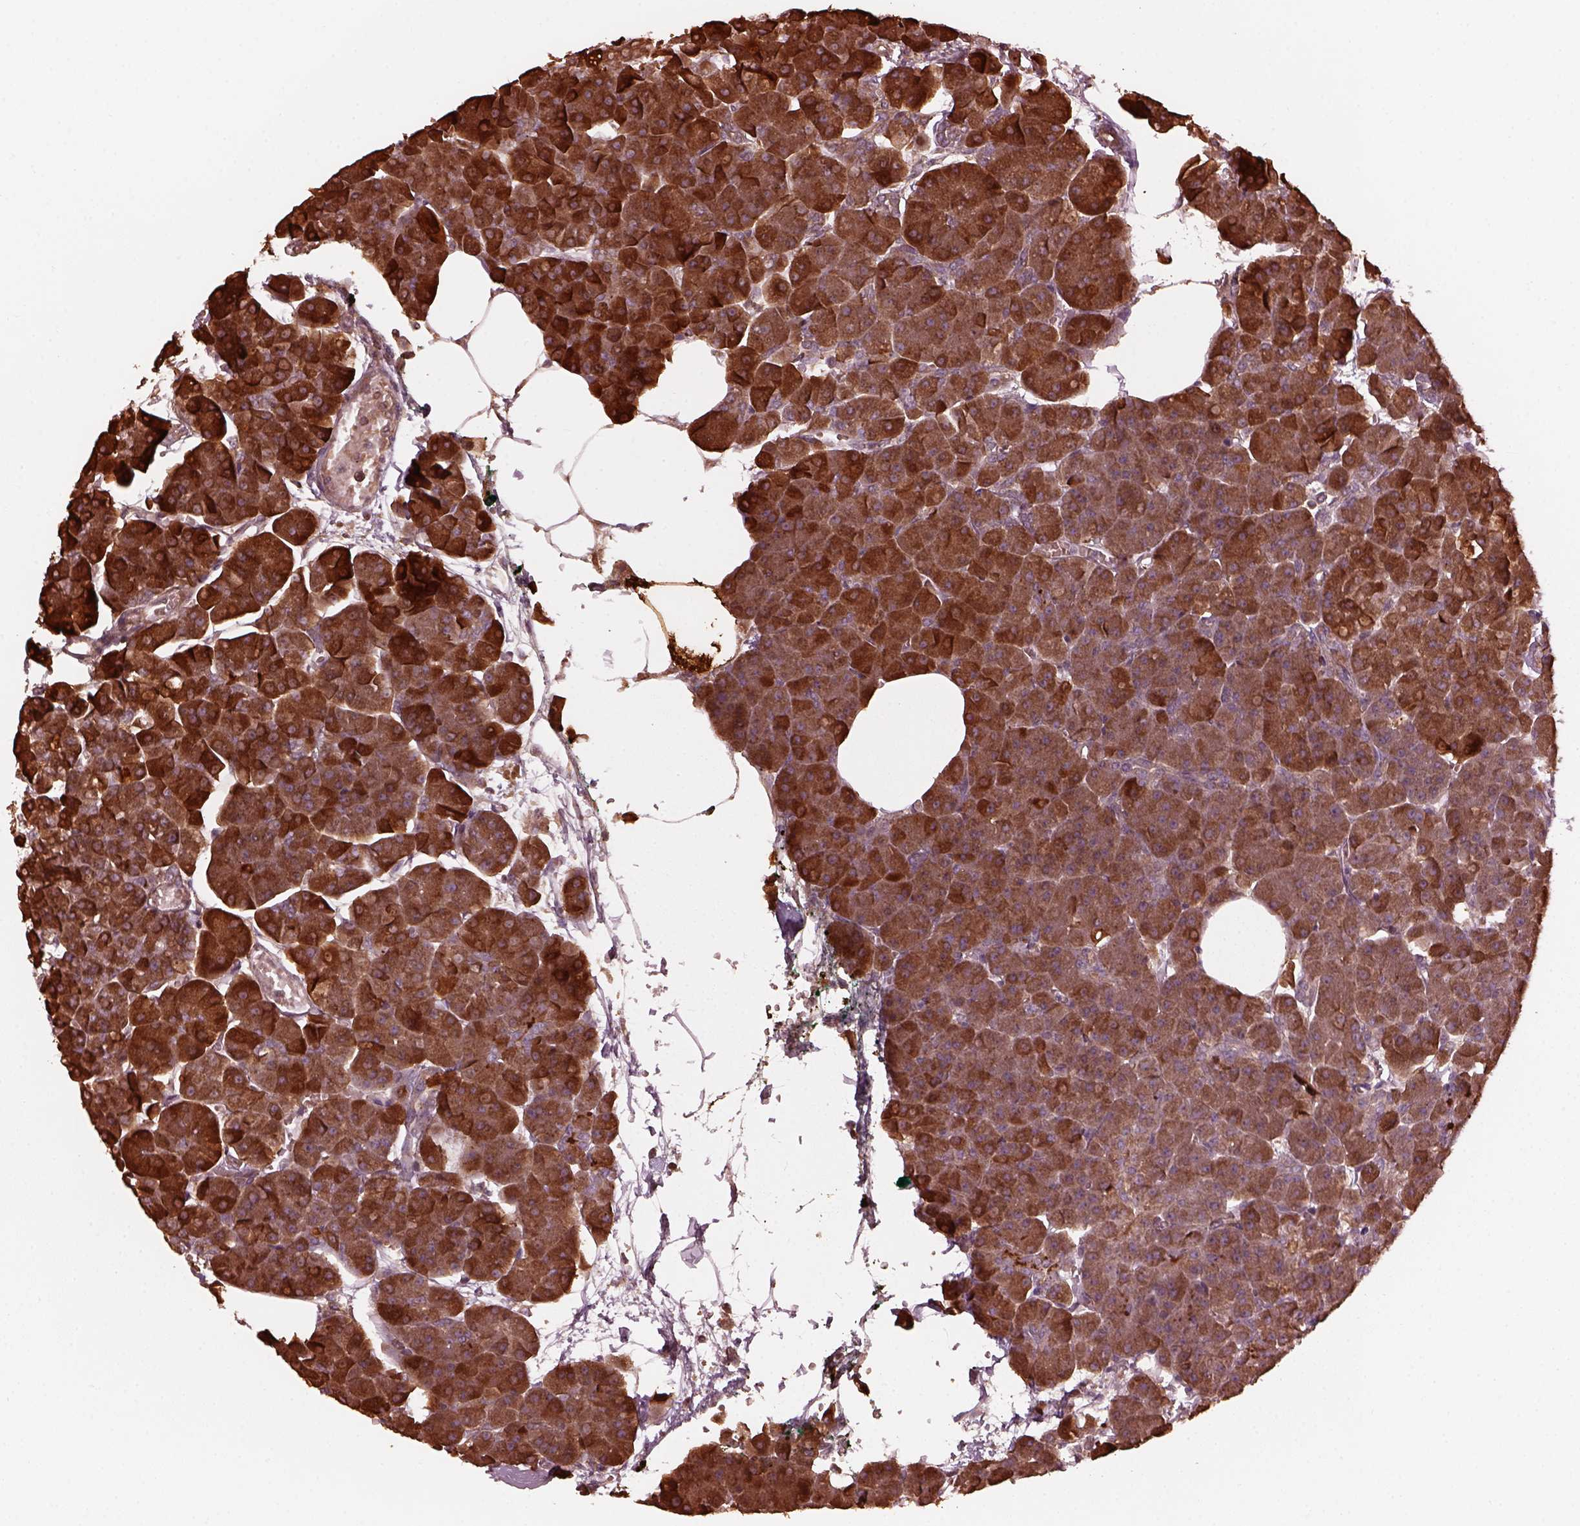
{"staining": {"intensity": "moderate", "quantity": ">75%", "location": "cytoplasmic/membranous"}, "tissue": "pancreas", "cell_type": "Exocrine glandular cells", "image_type": "normal", "snomed": [{"axis": "morphology", "description": "Normal tissue, NOS"}, {"axis": "topography", "description": "Adipose tissue"}, {"axis": "topography", "description": "Pancreas"}, {"axis": "topography", "description": "Peripheral nerve tissue"}], "caption": "This histopathology image shows immunohistochemistry staining of normal pancreas, with medium moderate cytoplasmic/membranous positivity in approximately >75% of exocrine glandular cells.", "gene": "ZNF292", "patient": {"sex": "female", "age": 58}}